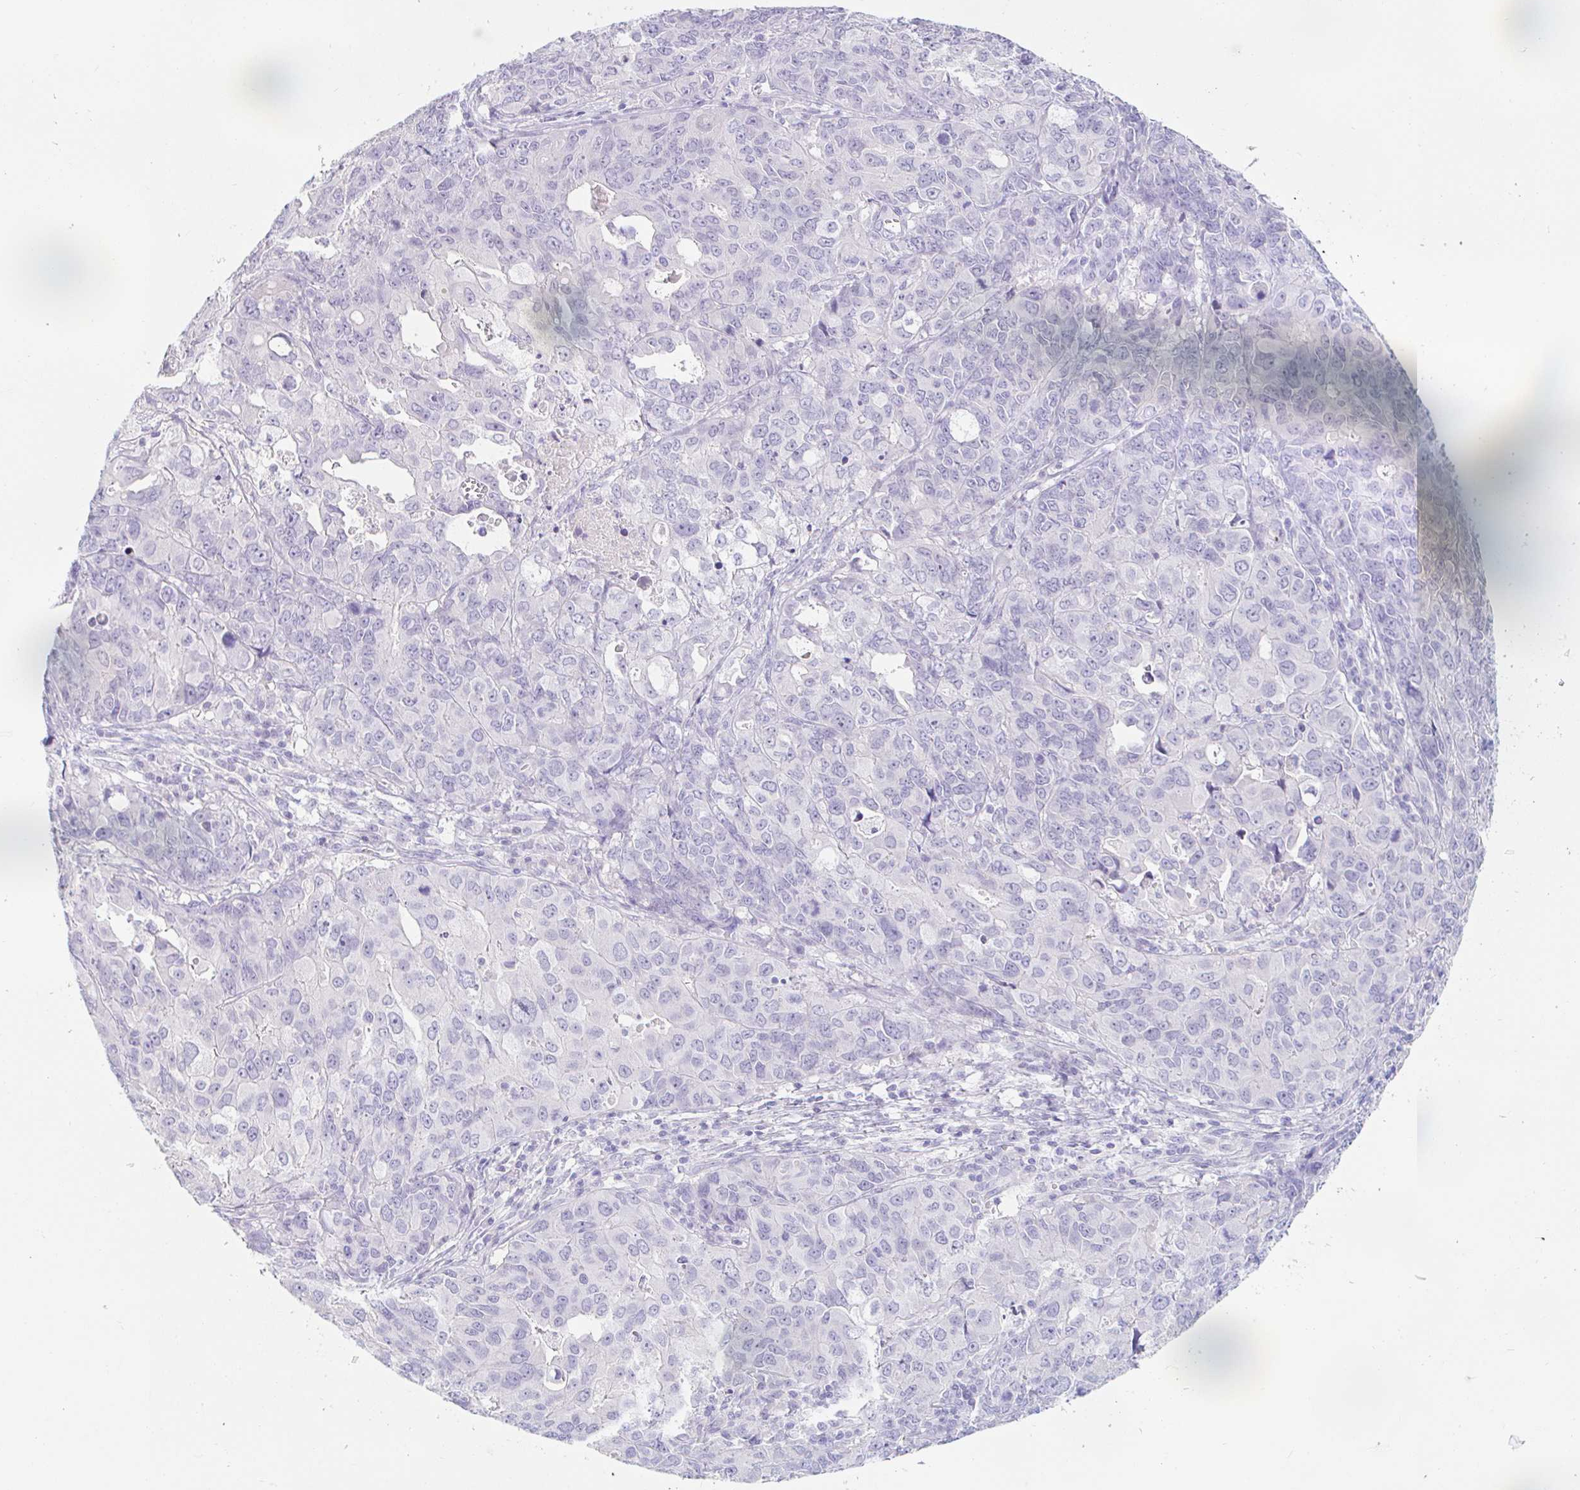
{"staining": {"intensity": "negative", "quantity": "none", "location": "none"}, "tissue": "endometrial cancer", "cell_type": "Tumor cells", "image_type": "cancer", "snomed": [{"axis": "morphology", "description": "Adenocarcinoma, NOS"}, {"axis": "topography", "description": "Uterus"}], "caption": "IHC image of endometrial cancer stained for a protein (brown), which shows no positivity in tumor cells.", "gene": "TEX44", "patient": {"sex": "female", "age": 79}}